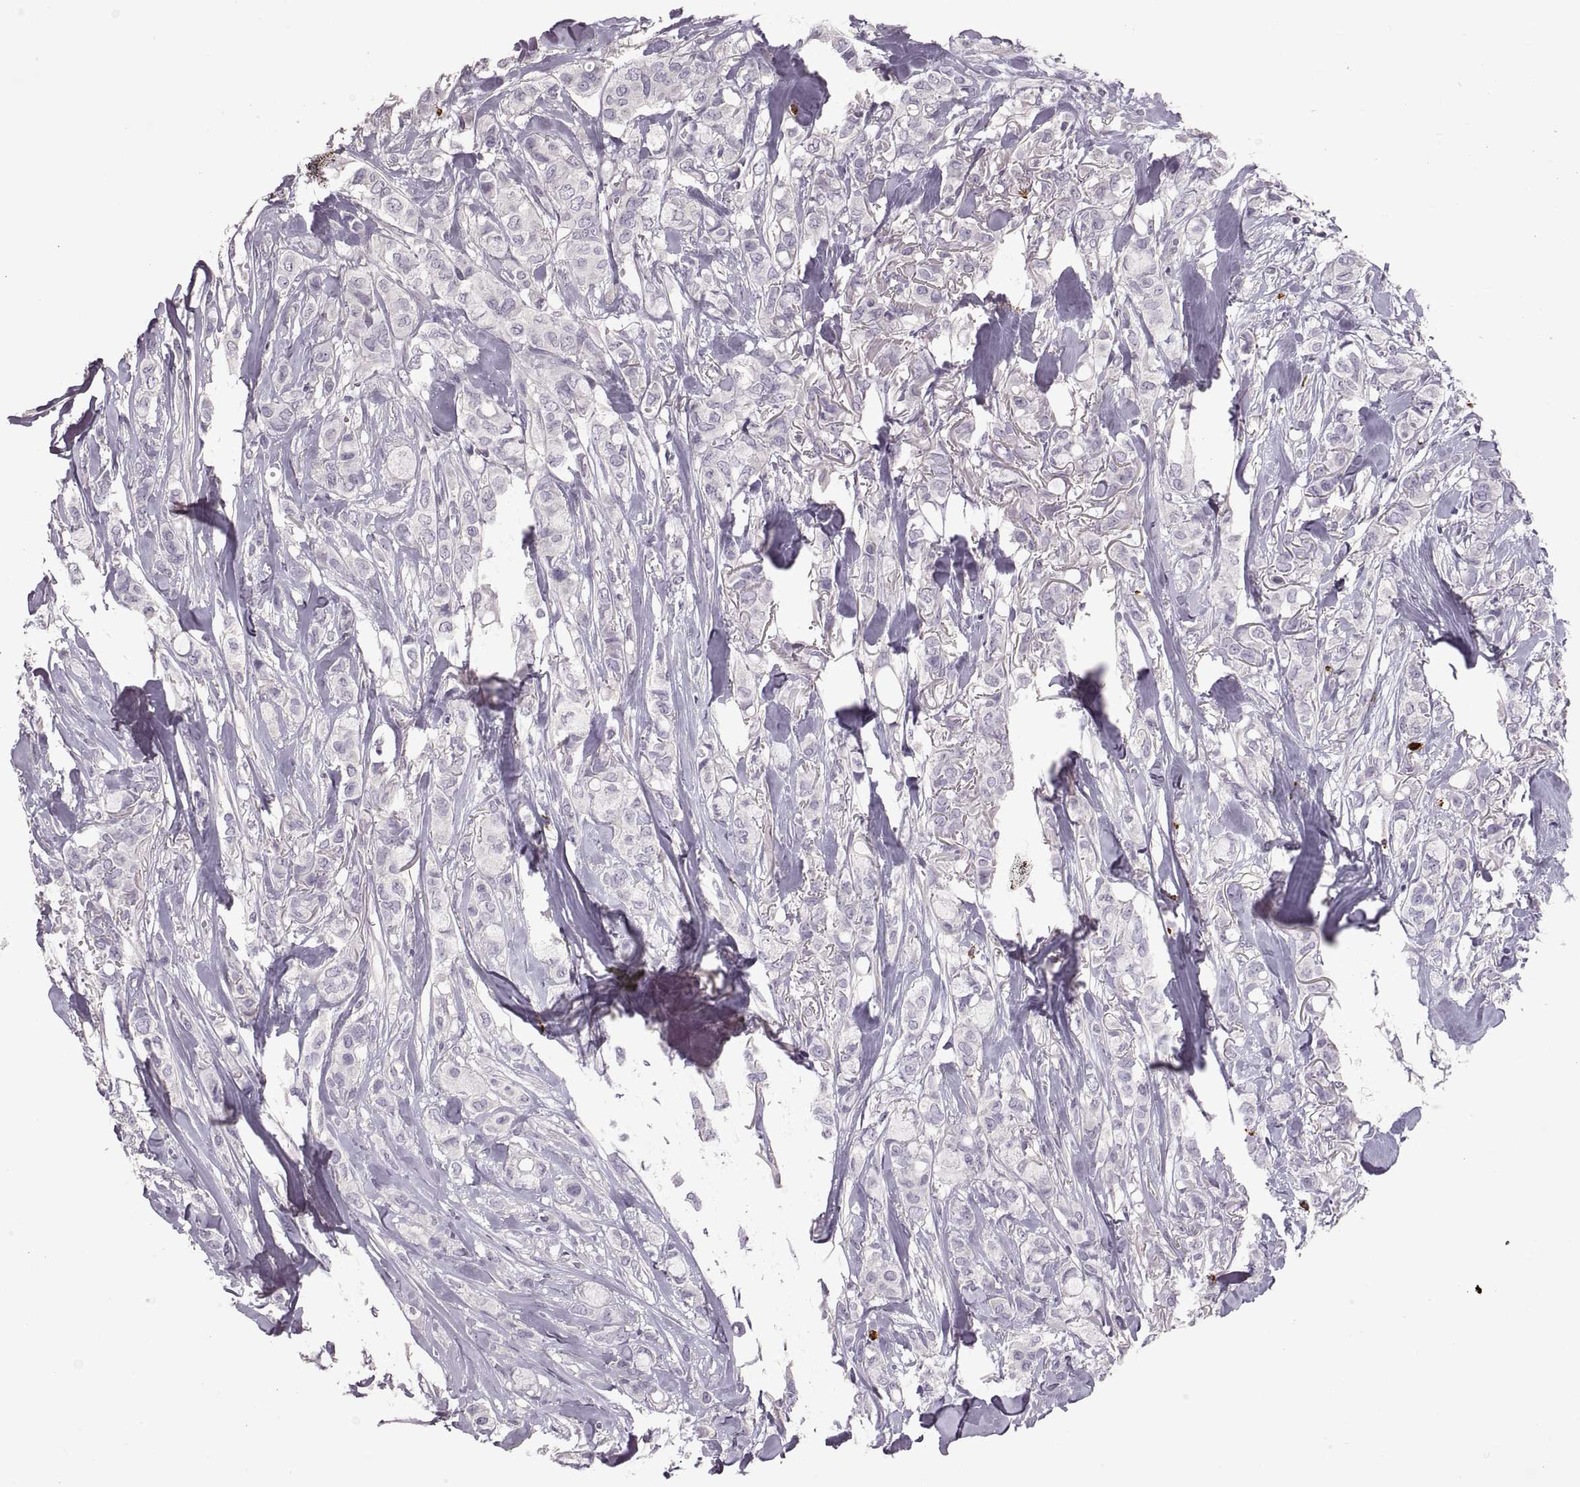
{"staining": {"intensity": "negative", "quantity": "none", "location": "none"}, "tissue": "breast cancer", "cell_type": "Tumor cells", "image_type": "cancer", "snomed": [{"axis": "morphology", "description": "Duct carcinoma"}, {"axis": "topography", "description": "Breast"}], "caption": "Immunohistochemical staining of human infiltrating ductal carcinoma (breast) exhibits no significant positivity in tumor cells.", "gene": "WFDC8", "patient": {"sex": "female", "age": 85}}